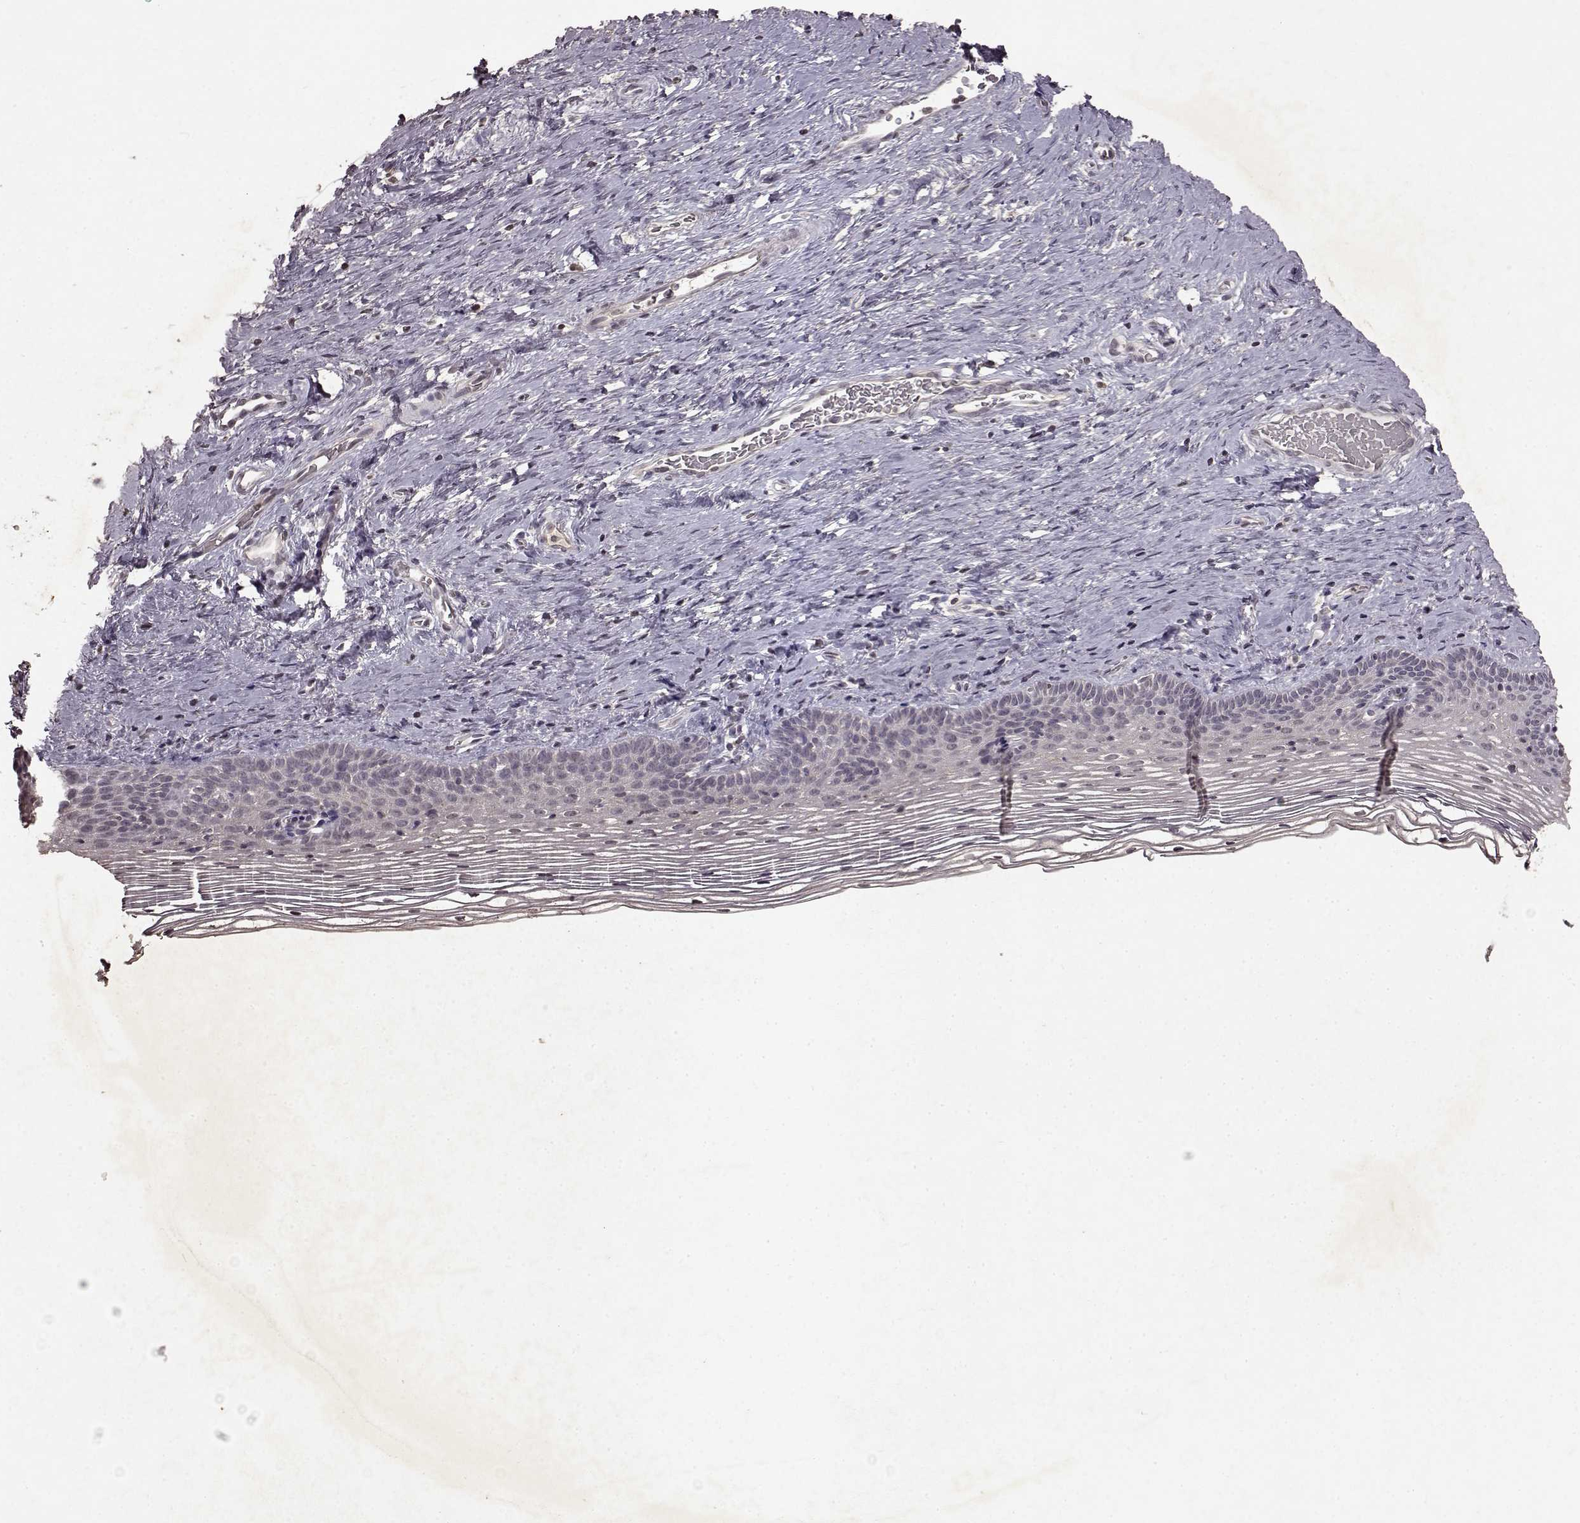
{"staining": {"intensity": "negative", "quantity": "none", "location": "none"}, "tissue": "cervix", "cell_type": "Glandular cells", "image_type": "normal", "snomed": [{"axis": "morphology", "description": "Normal tissue, NOS"}, {"axis": "topography", "description": "Cervix"}], "caption": "Immunohistochemical staining of normal cervix shows no significant positivity in glandular cells. (Stains: DAB (3,3'-diaminobenzidine) IHC with hematoxylin counter stain, Microscopy: brightfield microscopy at high magnification).", "gene": "LHB", "patient": {"sex": "female", "age": 39}}